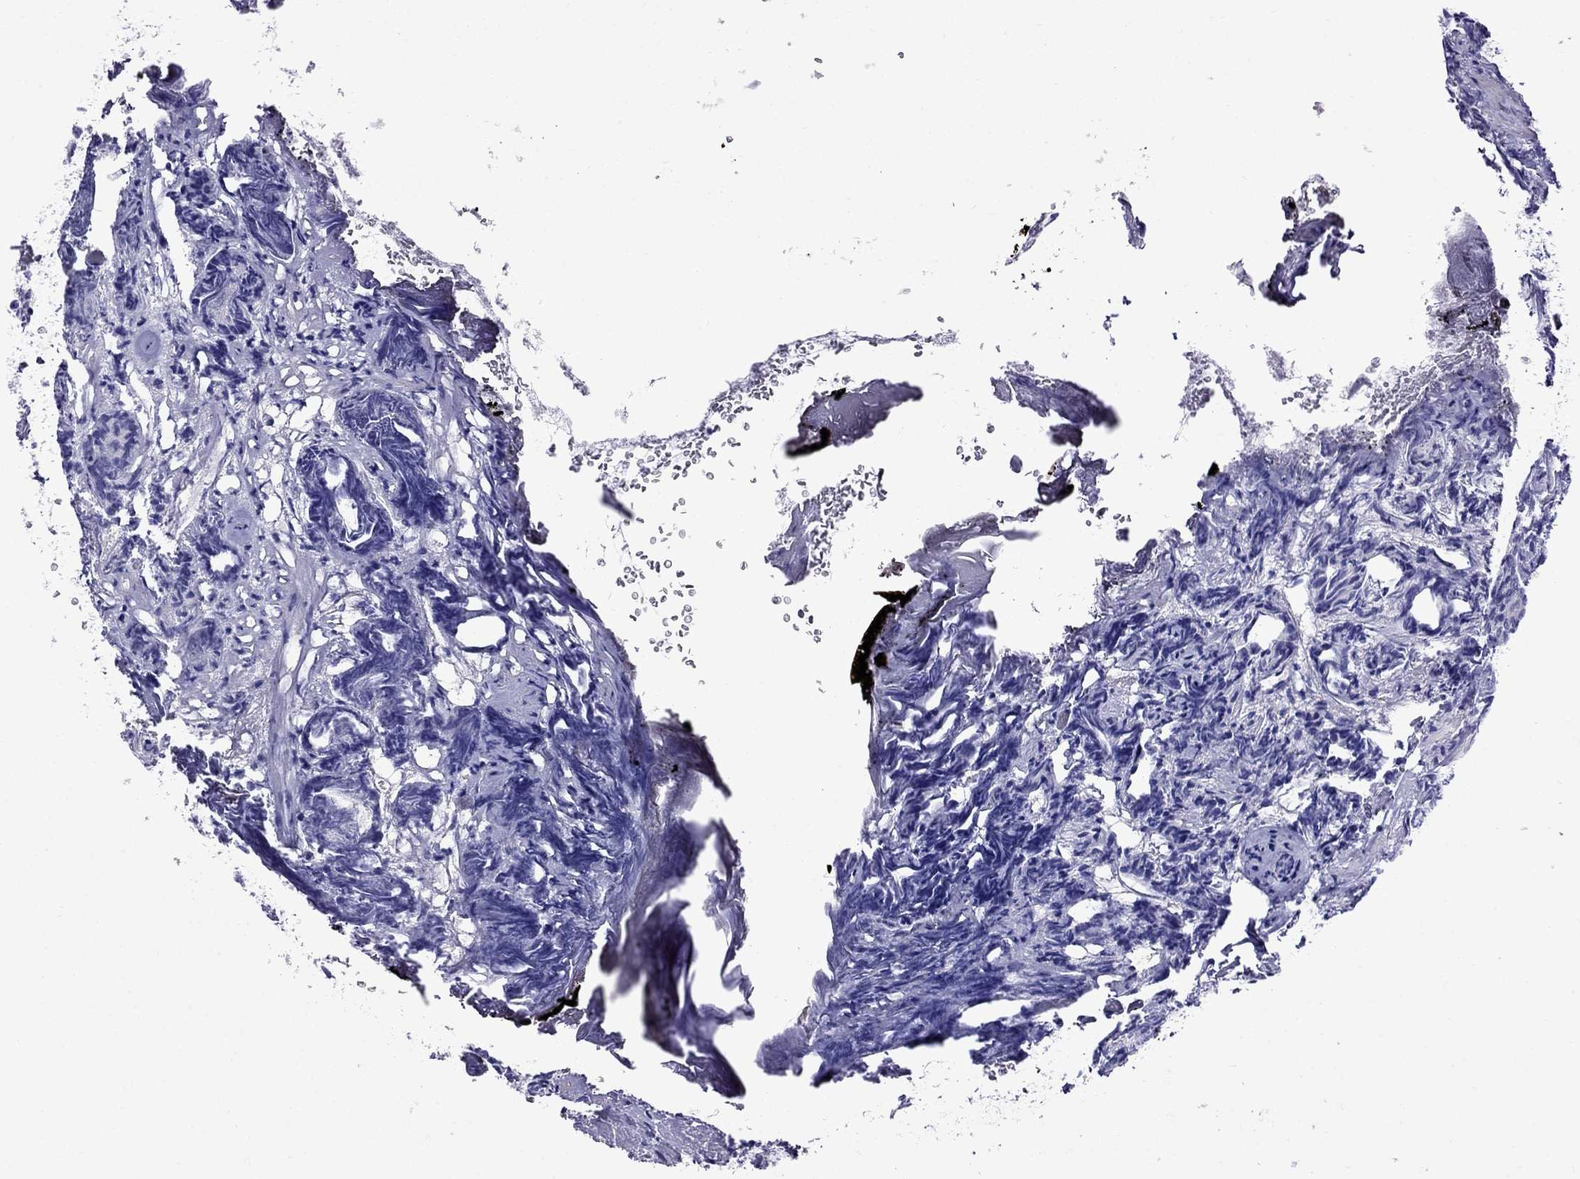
{"staining": {"intensity": "negative", "quantity": "none", "location": "none"}, "tissue": "prostate cancer", "cell_type": "Tumor cells", "image_type": "cancer", "snomed": [{"axis": "morphology", "description": "Adenocarcinoma, High grade"}, {"axis": "topography", "description": "Prostate"}], "caption": "Prostate high-grade adenocarcinoma was stained to show a protein in brown. There is no significant staining in tumor cells.", "gene": "CRYBA1", "patient": {"sex": "male", "age": 84}}